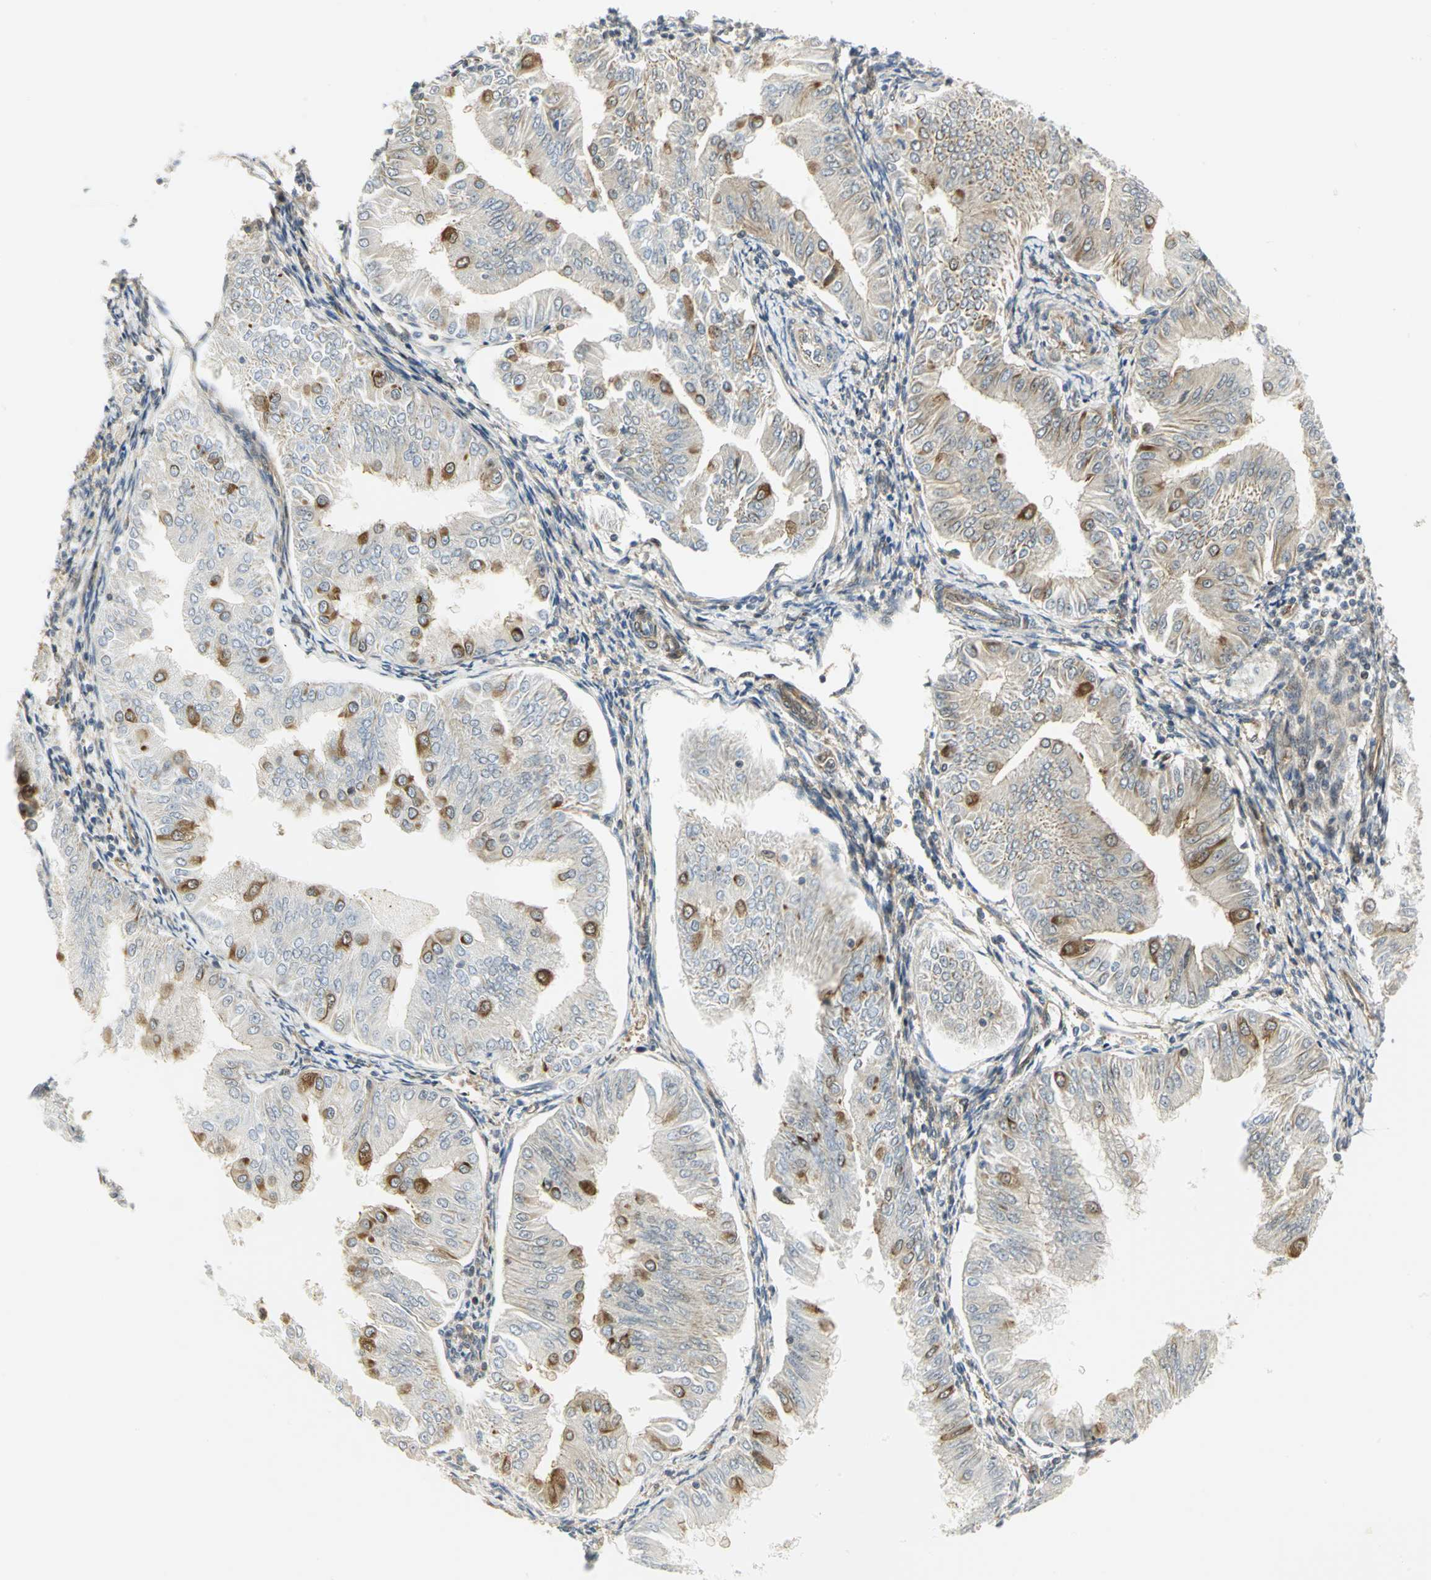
{"staining": {"intensity": "moderate", "quantity": "25%-75%", "location": "cytoplasmic/membranous"}, "tissue": "endometrial cancer", "cell_type": "Tumor cells", "image_type": "cancer", "snomed": [{"axis": "morphology", "description": "Adenocarcinoma, NOS"}, {"axis": "topography", "description": "Endometrium"}], "caption": "Endometrial cancer (adenocarcinoma) stained with immunohistochemistry (IHC) exhibits moderate cytoplasmic/membranous positivity in about 25%-75% of tumor cells. (brown staining indicates protein expression, while blue staining denotes nuclei).", "gene": "EEA1", "patient": {"sex": "female", "age": 53}}